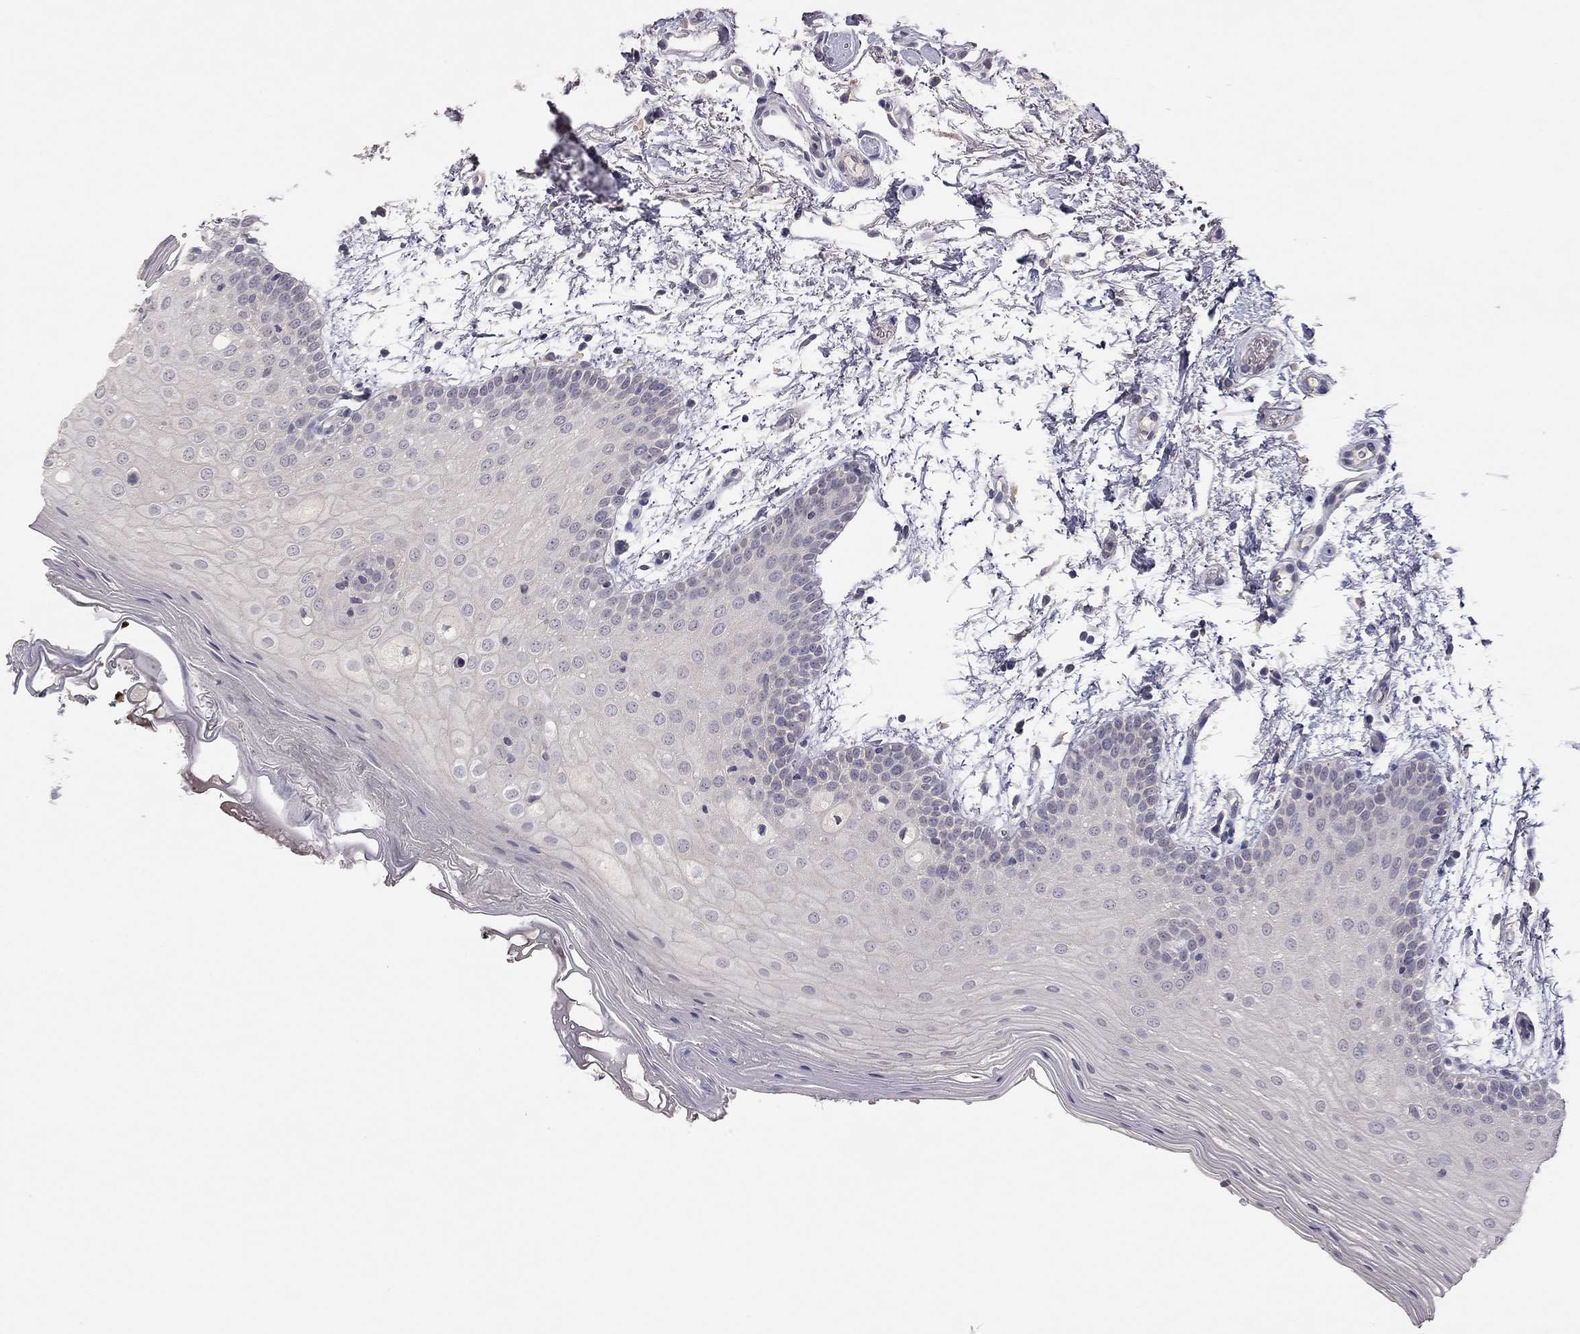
{"staining": {"intensity": "negative", "quantity": "none", "location": "none"}, "tissue": "oral mucosa", "cell_type": "Squamous epithelial cells", "image_type": "normal", "snomed": [{"axis": "morphology", "description": "Normal tissue, NOS"}, {"axis": "topography", "description": "Oral tissue"}, {"axis": "topography", "description": "Tounge, NOS"}], "caption": "DAB (3,3'-diaminobenzidine) immunohistochemical staining of unremarkable human oral mucosa demonstrates no significant positivity in squamous epithelial cells. Brightfield microscopy of IHC stained with DAB (3,3'-diaminobenzidine) (brown) and hematoxylin (blue), captured at high magnification.", "gene": "SYT12", "patient": {"sex": "female", "age": 86}}